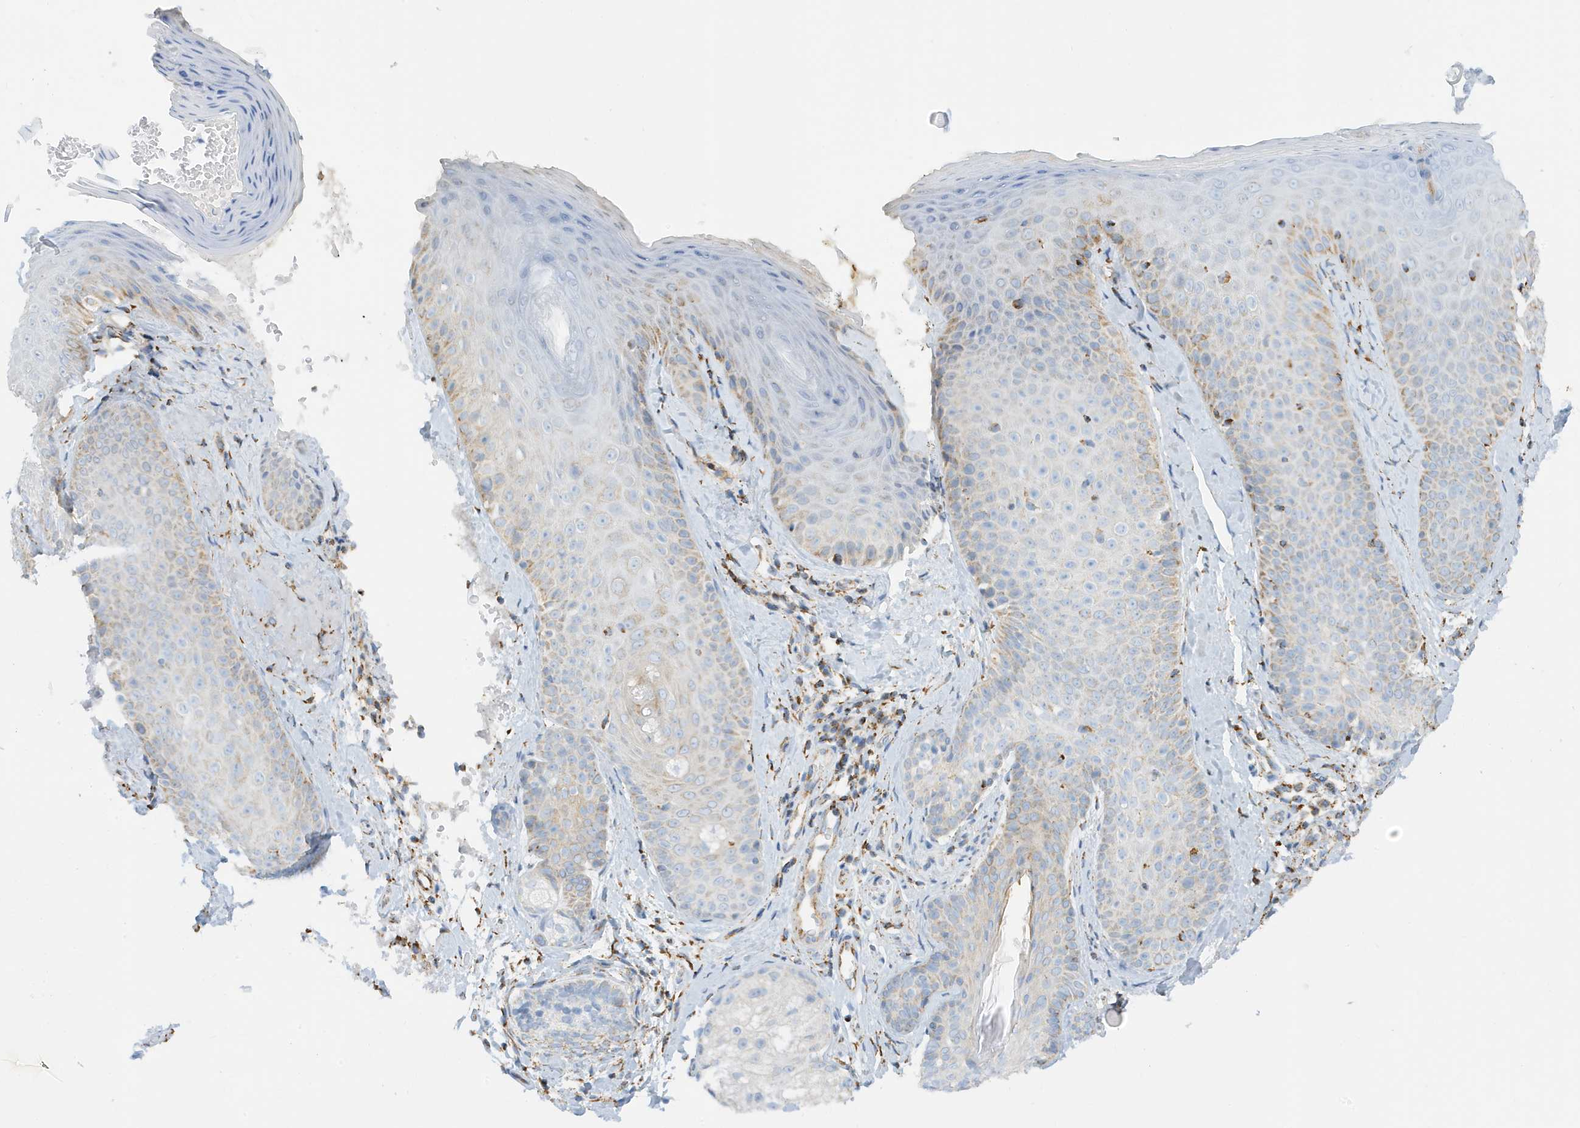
{"staining": {"intensity": "moderate", "quantity": ">75%", "location": "cytoplasmic/membranous"}, "tissue": "skin", "cell_type": "Fibroblasts", "image_type": "normal", "snomed": [{"axis": "morphology", "description": "Normal tissue, NOS"}, {"axis": "topography", "description": "Skin"}], "caption": "High-power microscopy captured an IHC photomicrograph of normal skin, revealing moderate cytoplasmic/membranous staining in approximately >75% of fibroblasts.", "gene": "CAPN13", "patient": {"sex": "male", "age": 57}}